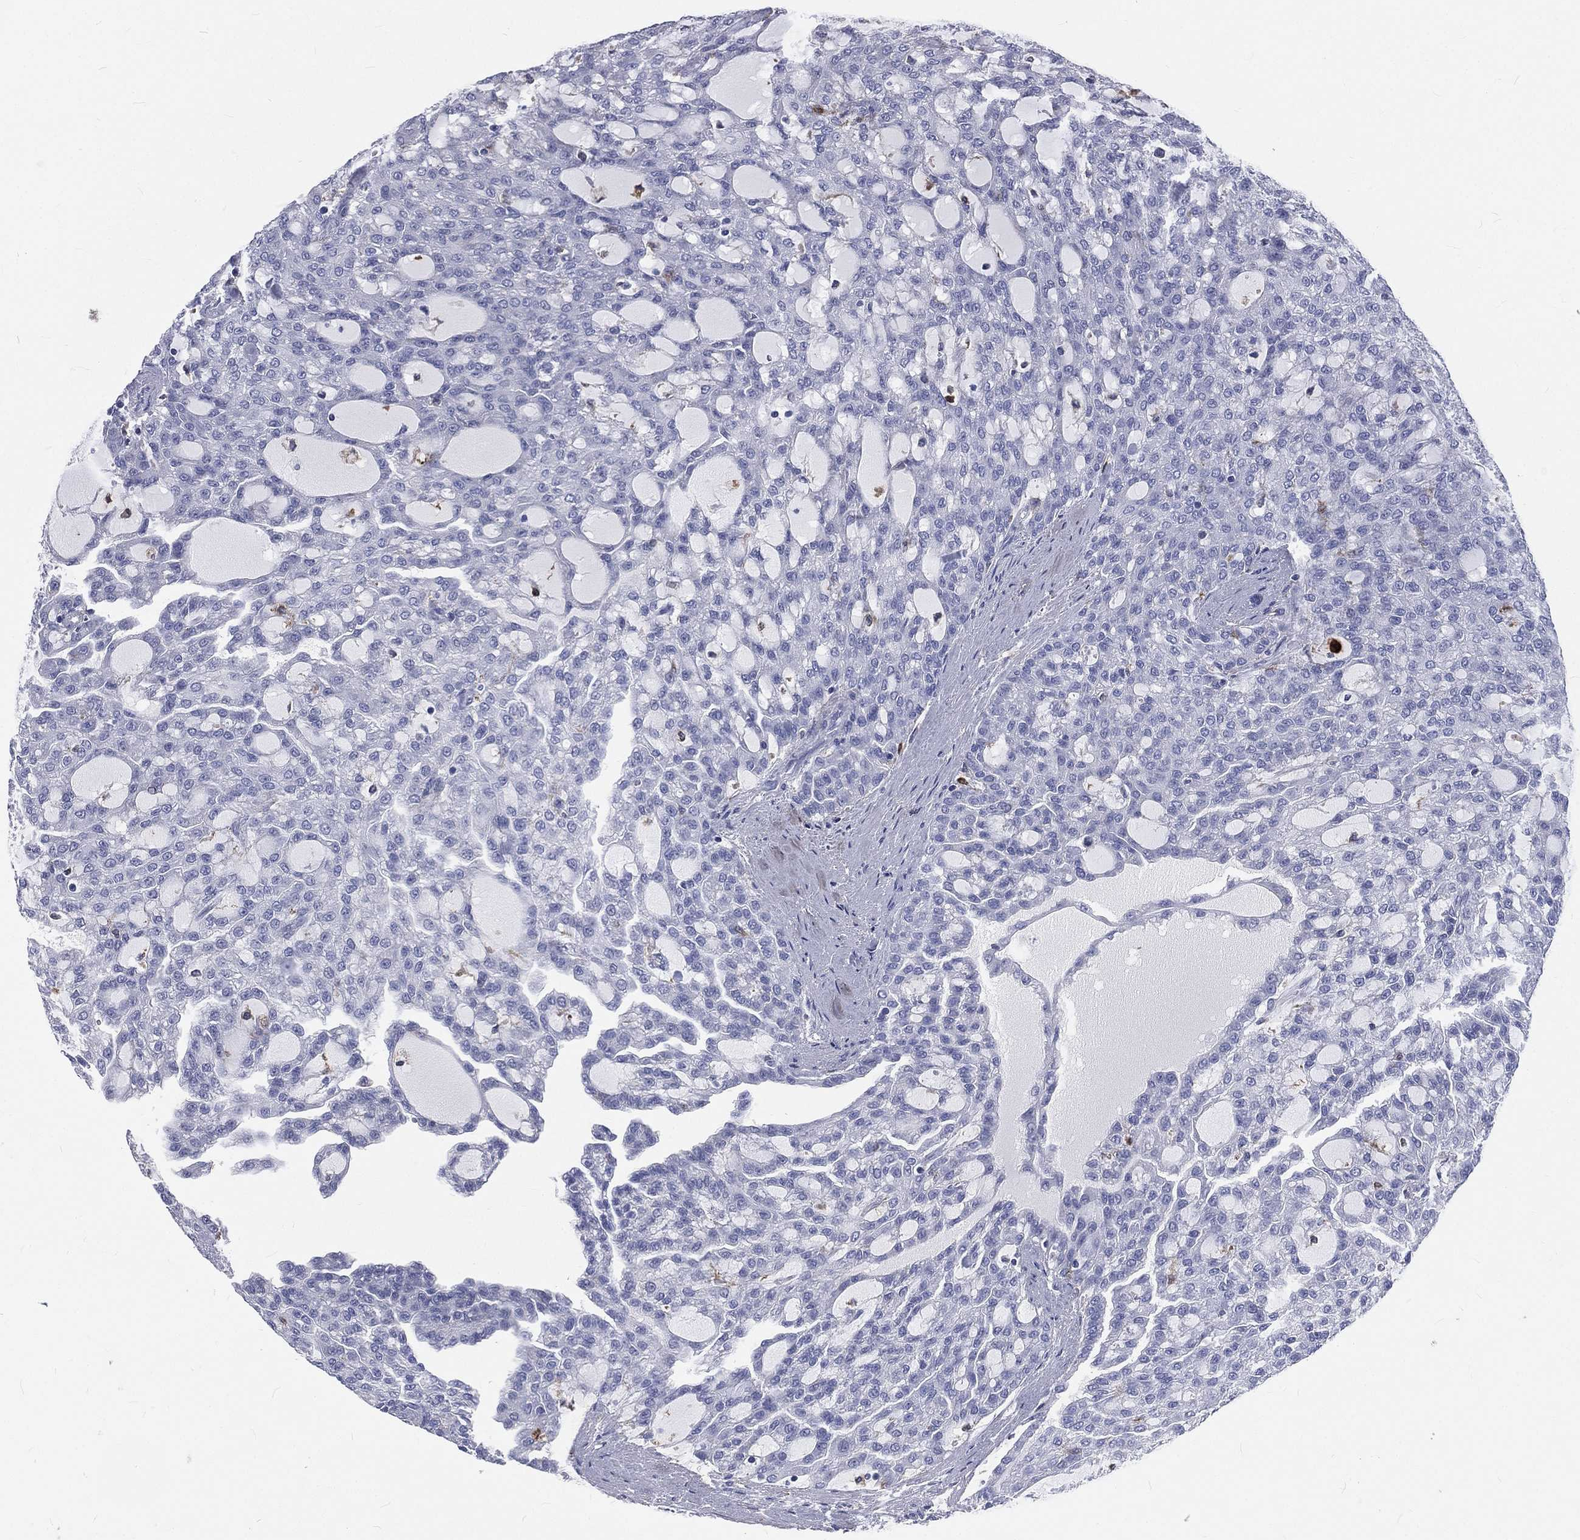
{"staining": {"intensity": "negative", "quantity": "none", "location": "none"}, "tissue": "renal cancer", "cell_type": "Tumor cells", "image_type": "cancer", "snomed": [{"axis": "morphology", "description": "Adenocarcinoma, NOS"}, {"axis": "topography", "description": "Kidney"}], "caption": "The histopathology image reveals no significant expression in tumor cells of renal adenocarcinoma.", "gene": "BASP1", "patient": {"sex": "male", "age": 63}}